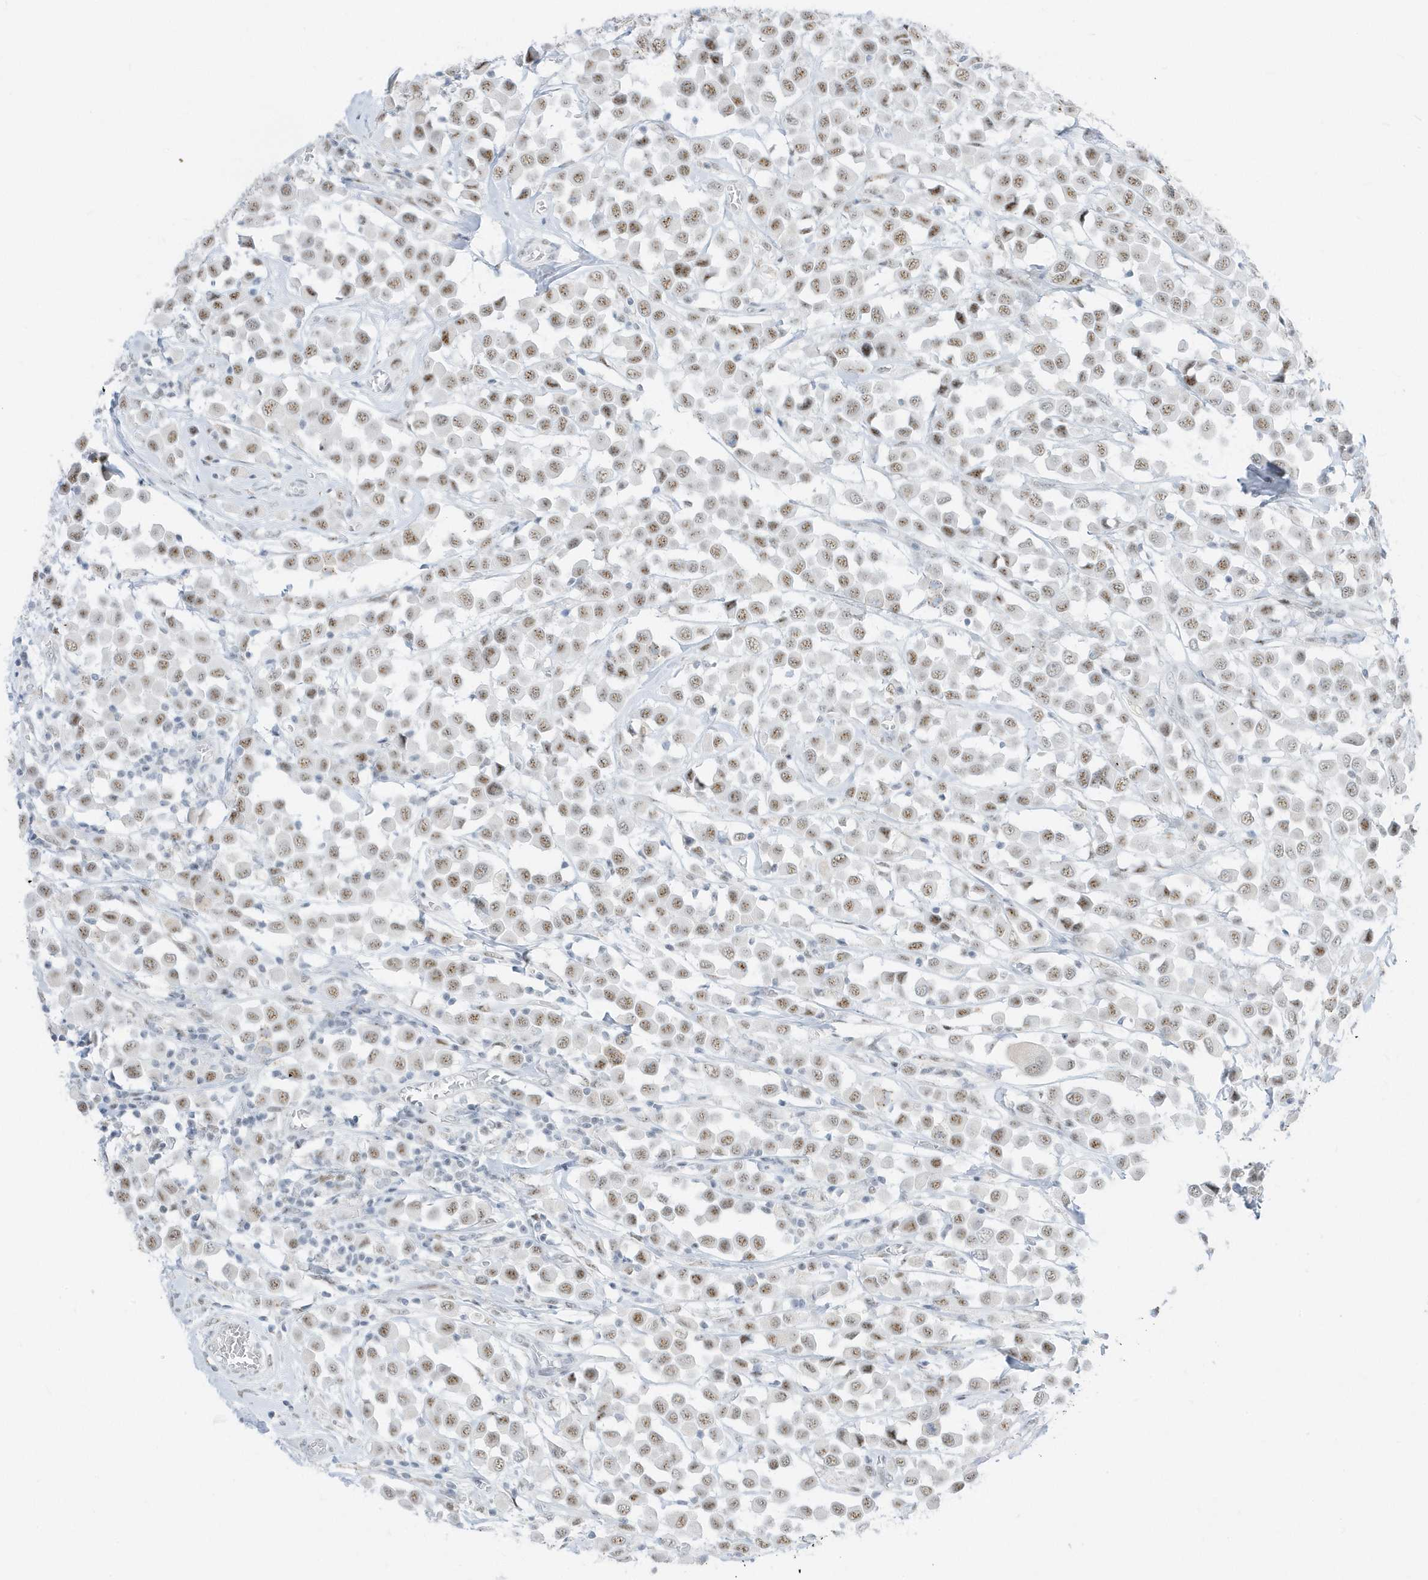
{"staining": {"intensity": "moderate", "quantity": ">75%", "location": "nuclear"}, "tissue": "breast cancer", "cell_type": "Tumor cells", "image_type": "cancer", "snomed": [{"axis": "morphology", "description": "Duct carcinoma"}, {"axis": "topography", "description": "Breast"}], "caption": "About >75% of tumor cells in breast cancer demonstrate moderate nuclear protein expression as visualized by brown immunohistochemical staining.", "gene": "PLEKHN1", "patient": {"sex": "female", "age": 61}}